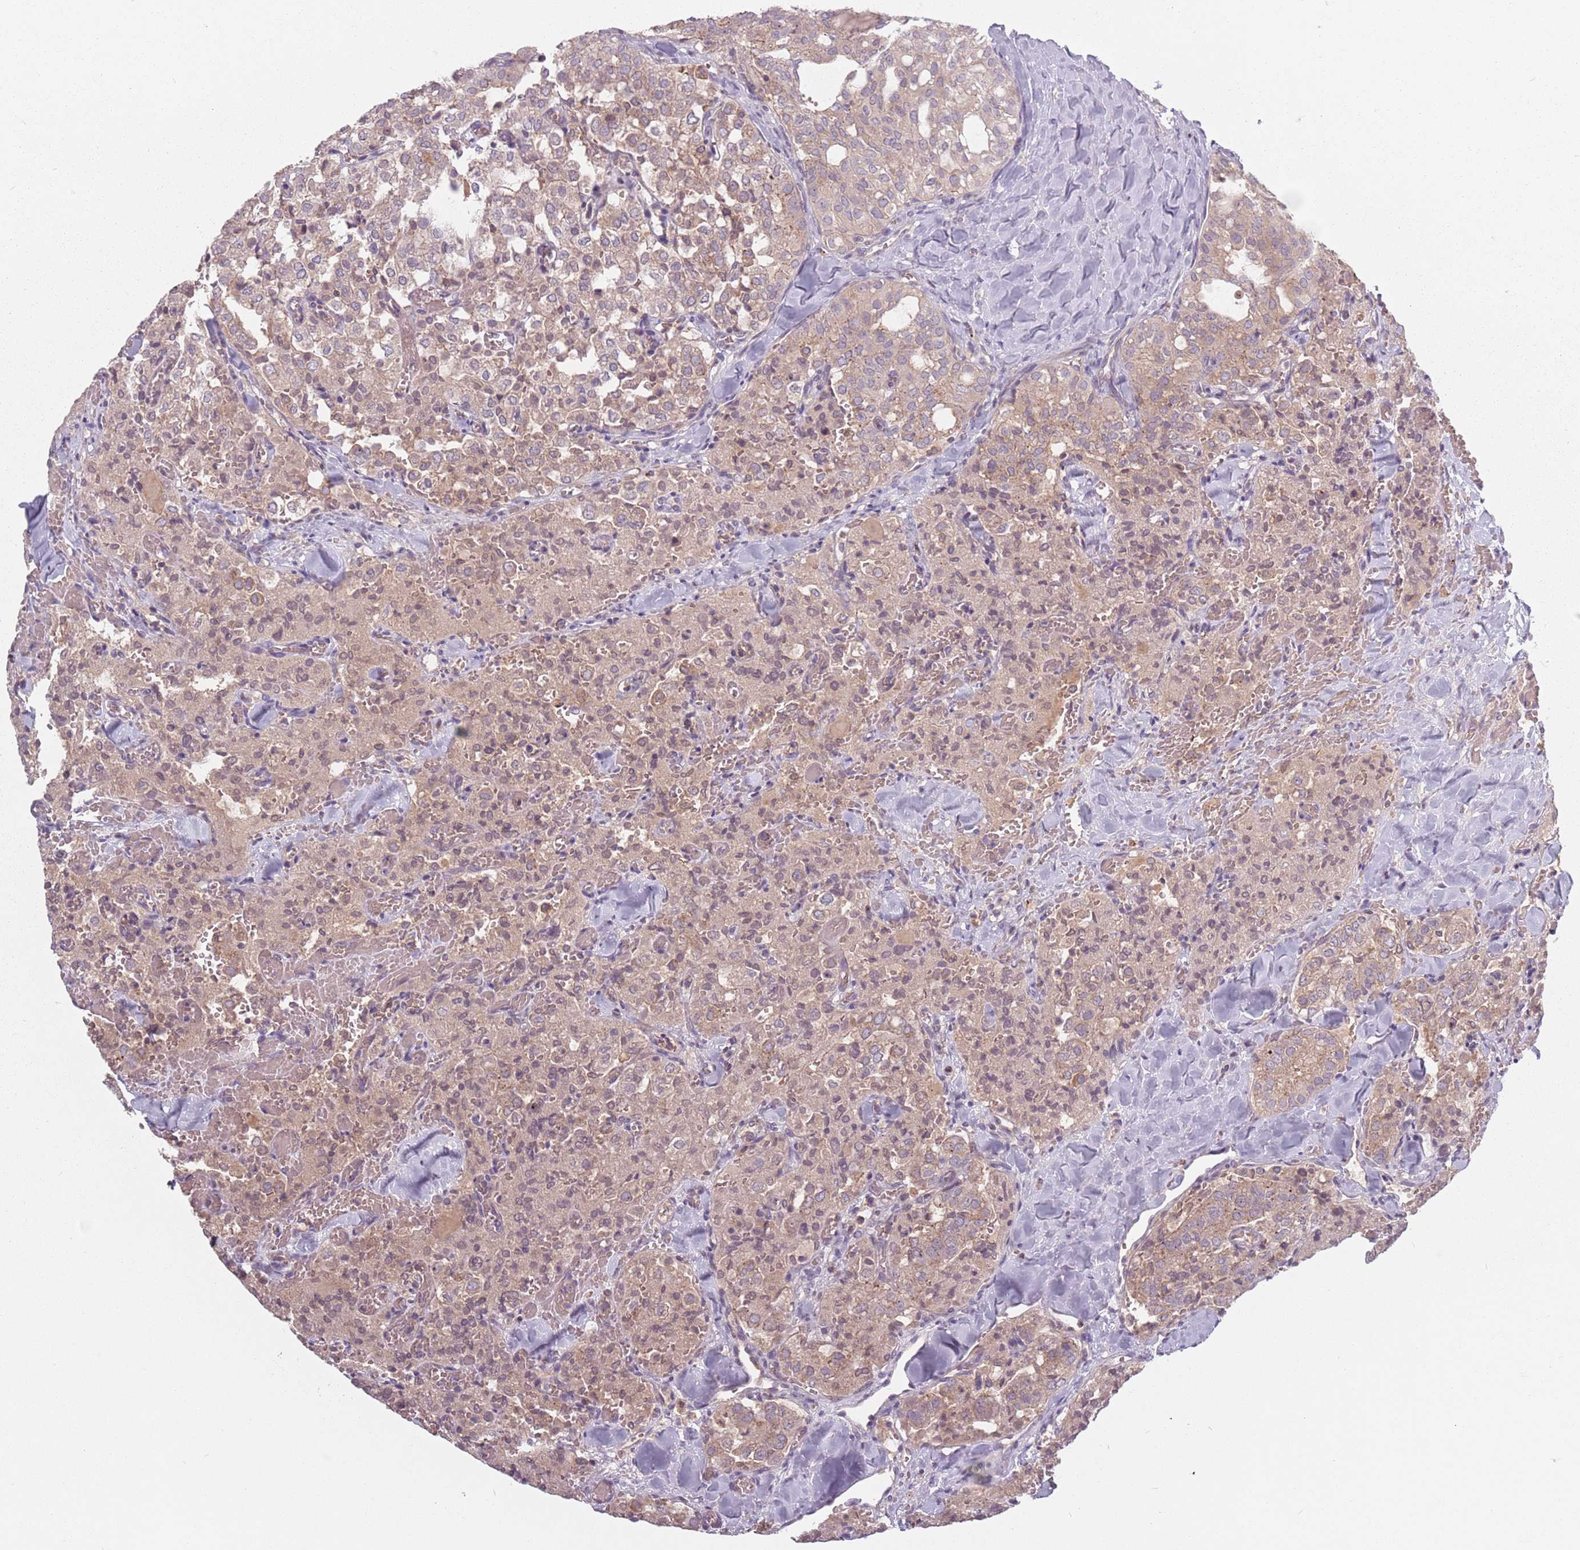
{"staining": {"intensity": "weak", "quantity": "25%-75%", "location": "cytoplasmic/membranous"}, "tissue": "thyroid cancer", "cell_type": "Tumor cells", "image_type": "cancer", "snomed": [{"axis": "morphology", "description": "Follicular adenoma carcinoma, NOS"}, {"axis": "topography", "description": "Thyroid gland"}], "caption": "The photomicrograph shows a brown stain indicating the presence of a protein in the cytoplasmic/membranous of tumor cells in follicular adenoma carcinoma (thyroid). (IHC, brightfield microscopy, high magnification).", "gene": "ASB13", "patient": {"sex": "male", "age": 75}}